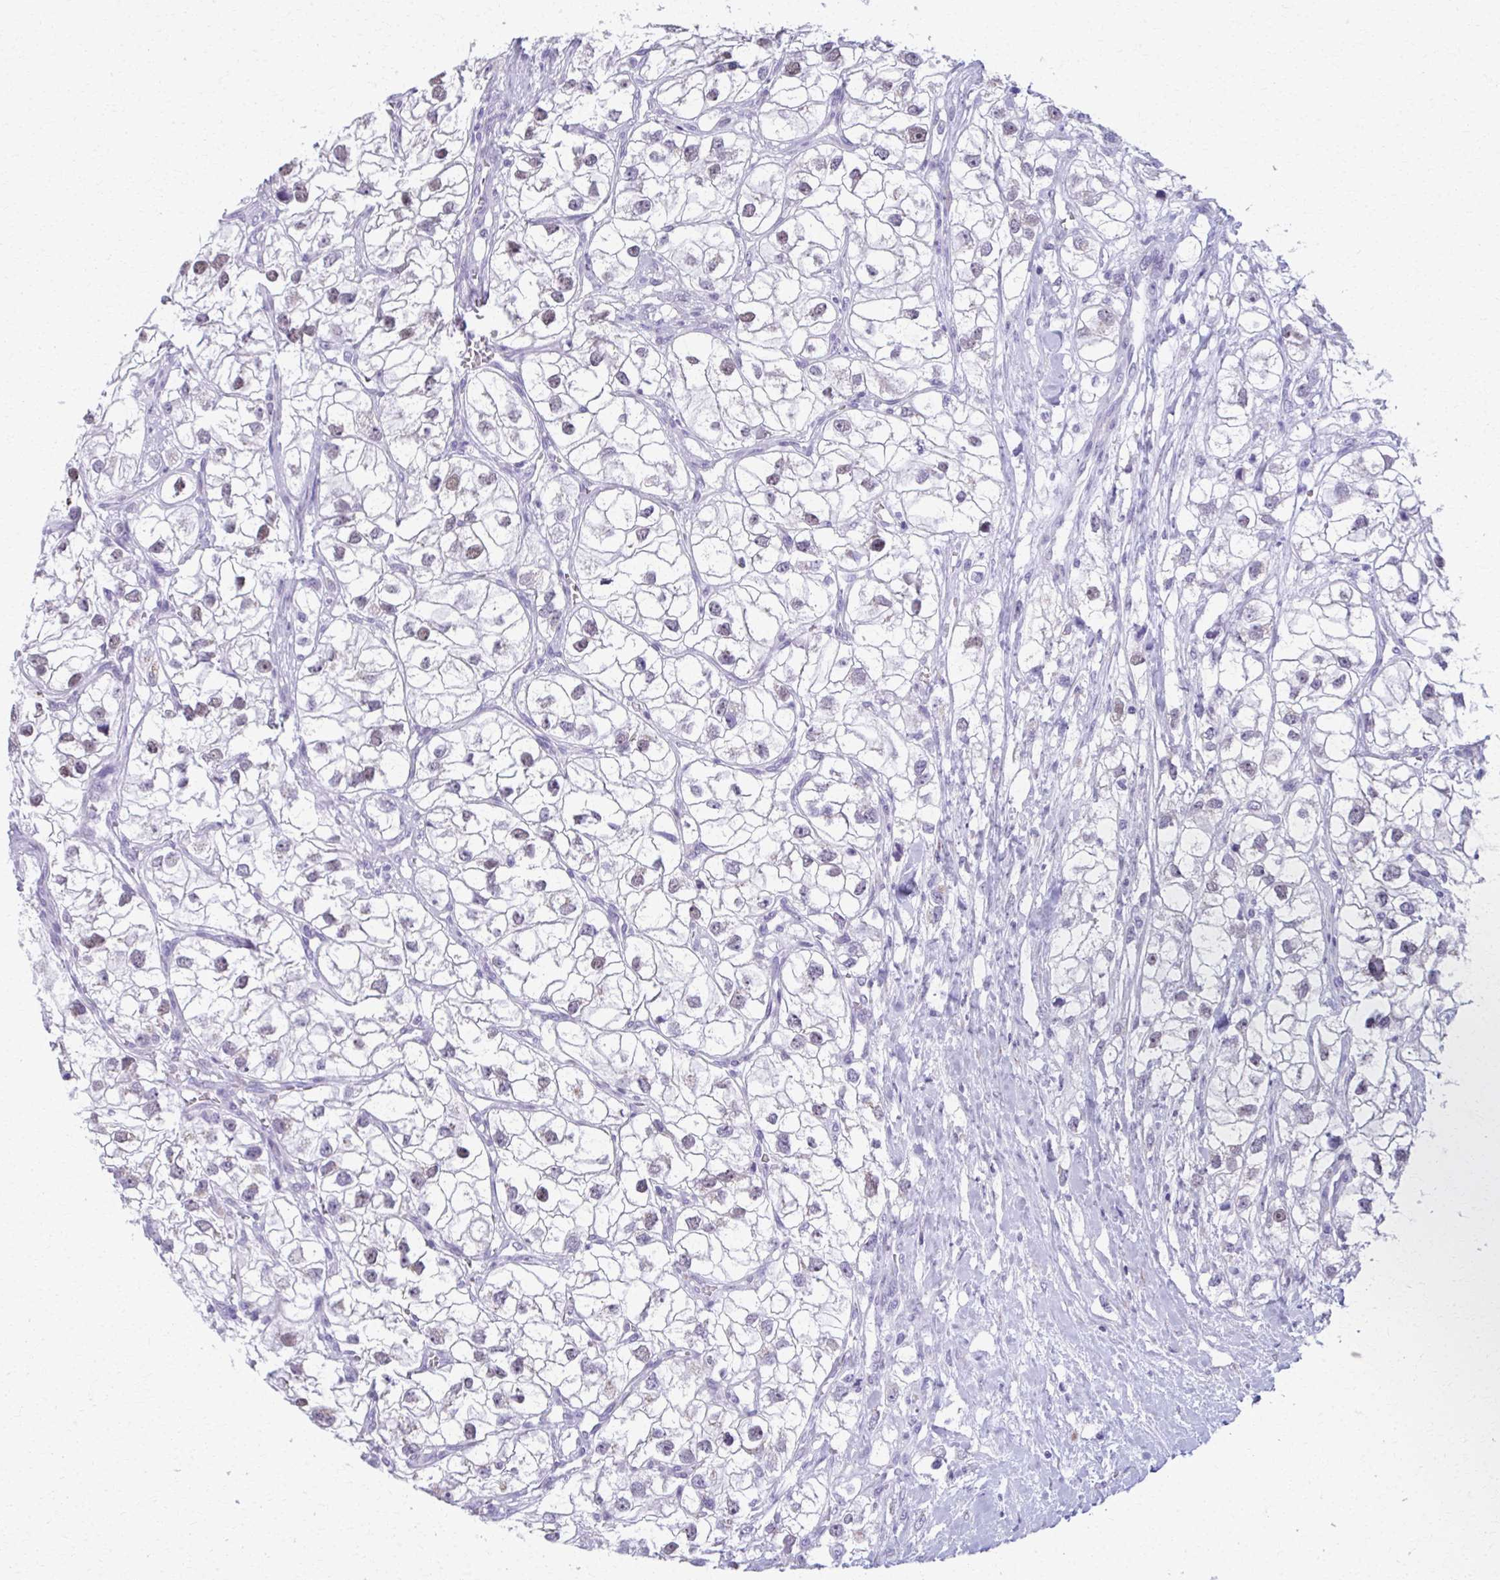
{"staining": {"intensity": "weak", "quantity": "<25%", "location": "nuclear"}, "tissue": "renal cancer", "cell_type": "Tumor cells", "image_type": "cancer", "snomed": [{"axis": "morphology", "description": "Adenocarcinoma, NOS"}, {"axis": "topography", "description": "Kidney"}], "caption": "Micrograph shows no protein positivity in tumor cells of renal cancer tissue.", "gene": "SCLY", "patient": {"sex": "male", "age": 59}}